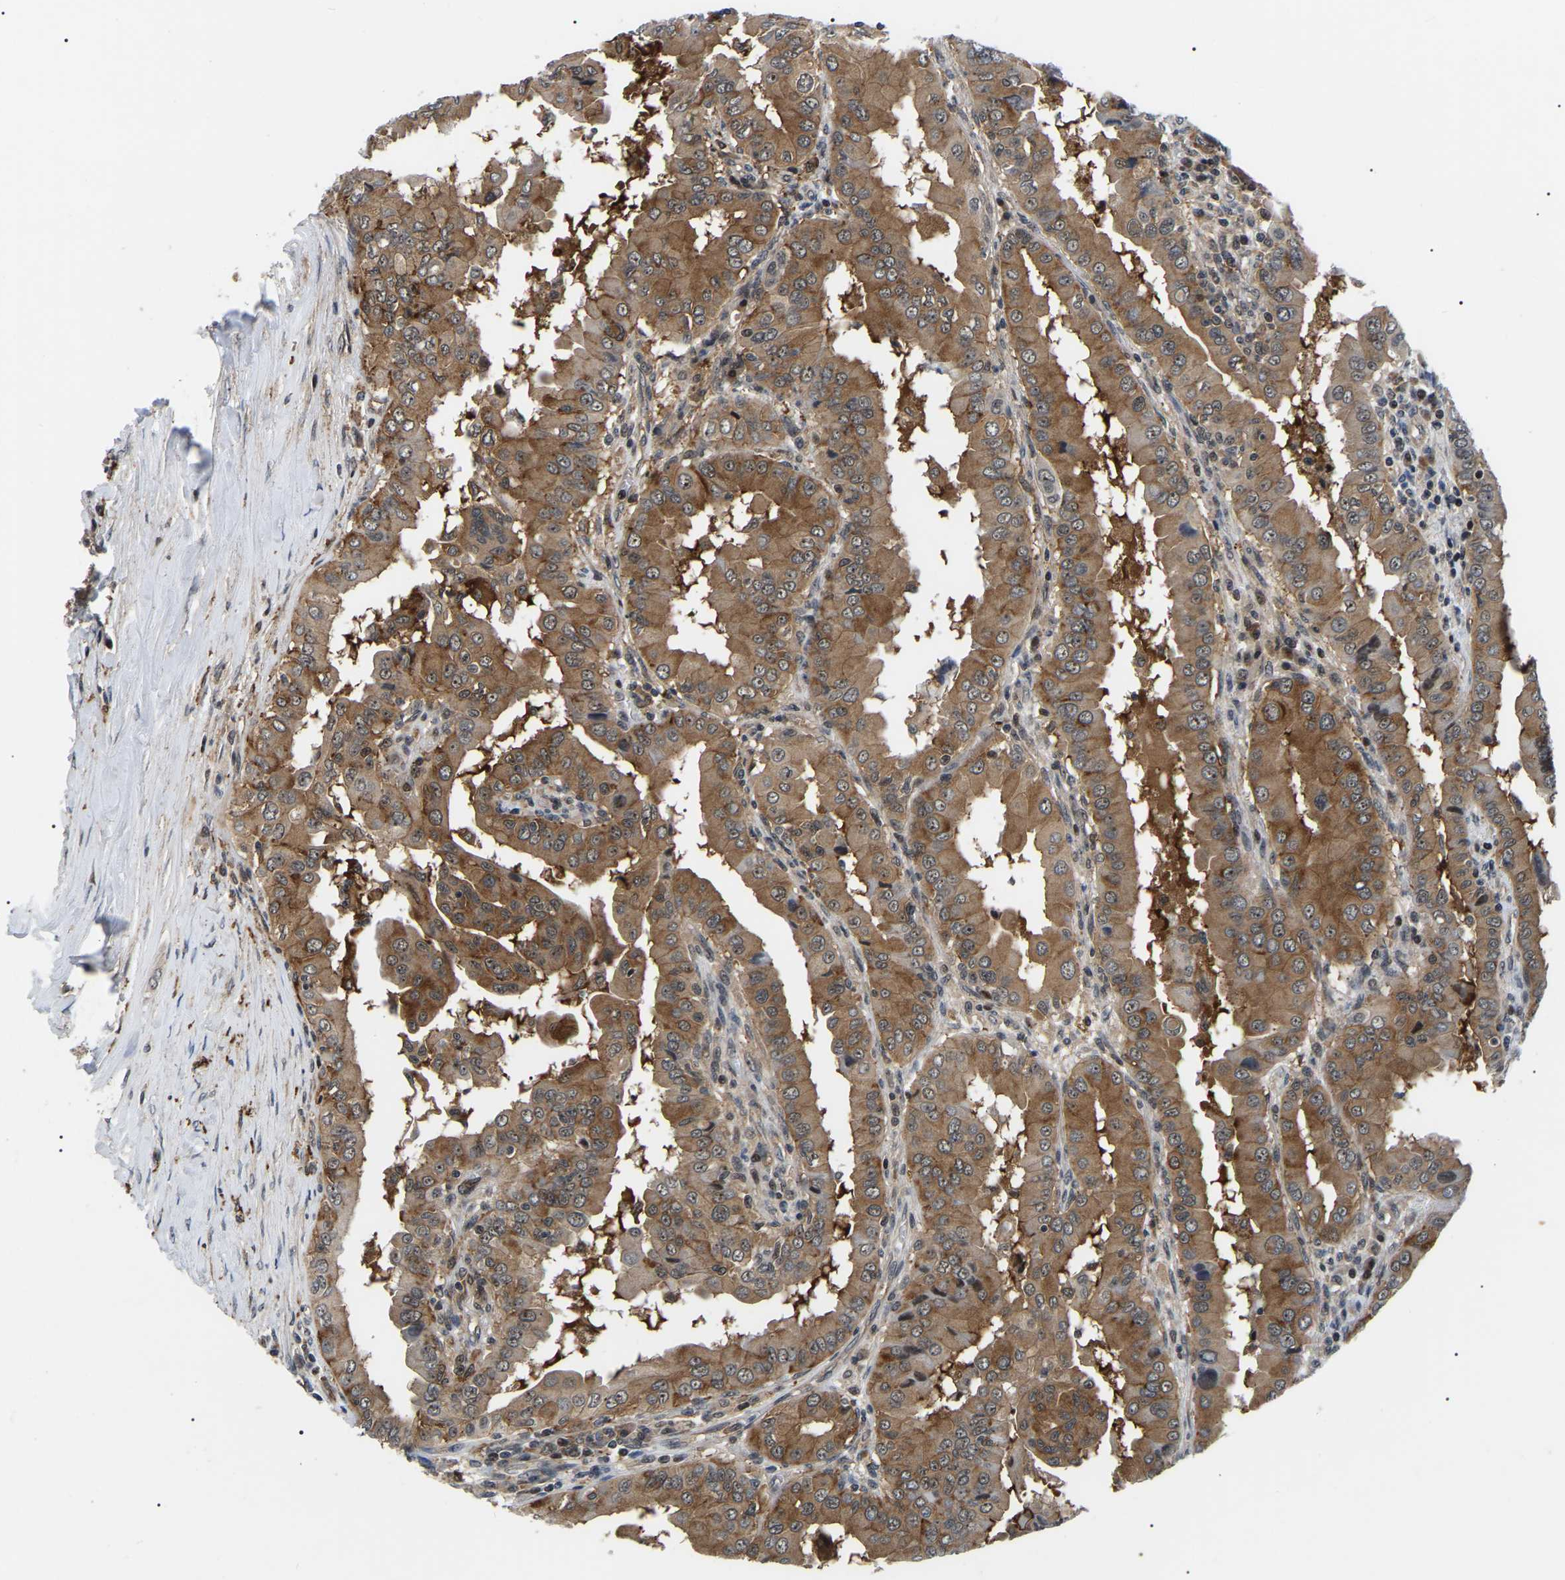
{"staining": {"intensity": "moderate", "quantity": ">75%", "location": "cytoplasmic/membranous"}, "tissue": "thyroid cancer", "cell_type": "Tumor cells", "image_type": "cancer", "snomed": [{"axis": "morphology", "description": "Papillary adenocarcinoma, NOS"}, {"axis": "topography", "description": "Thyroid gland"}], "caption": "Immunohistochemistry histopathology image of neoplastic tissue: human thyroid papillary adenocarcinoma stained using immunohistochemistry displays medium levels of moderate protein expression localized specifically in the cytoplasmic/membranous of tumor cells, appearing as a cytoplasmic/membranous brown color.", "gene": "RRP1B", "patient": {"sex": "male", "age": 33}}